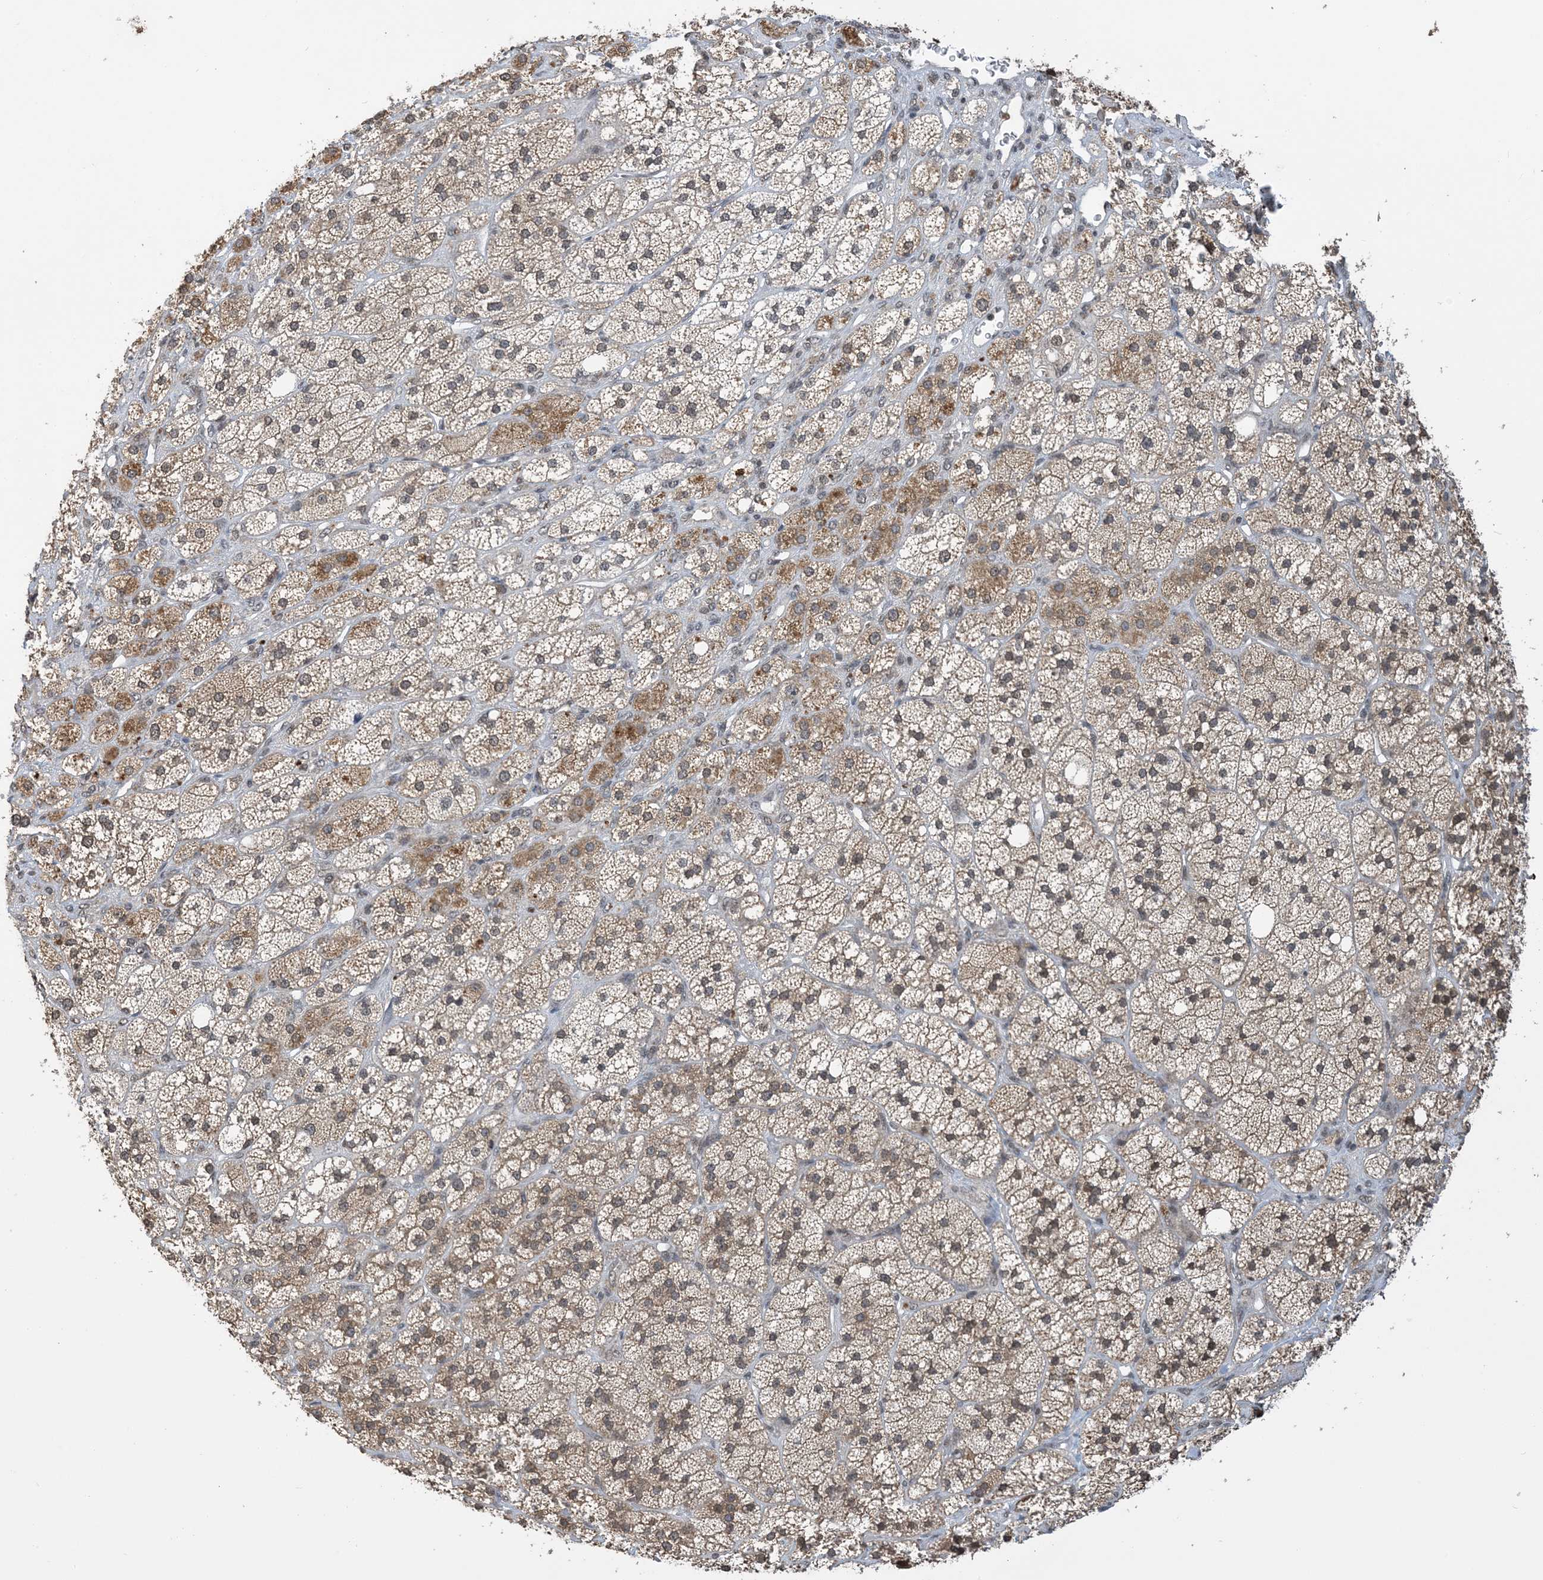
{"staining": {"intensity": "moderate", "quantity": ">75%", "location": "cytoplasmic/membranous"}, "tissue": "adrenal gland", "cell_type": "Glandular cells", "image_type": "normal", "snomed": [{"axis": "morphology", "description": "Normal tissue, NOS"}, {"axis": "topography", "description": "Adrenal gland"}], "caption": "Moderate cytoplasmic/membranous expression for a protein is appreciated in approximately >75% of glandular cells of unremarkable adrenal gland using immunohistochemistry.", "gene": "ACYP2", "patient": {"sex": "male", "age": 61}}